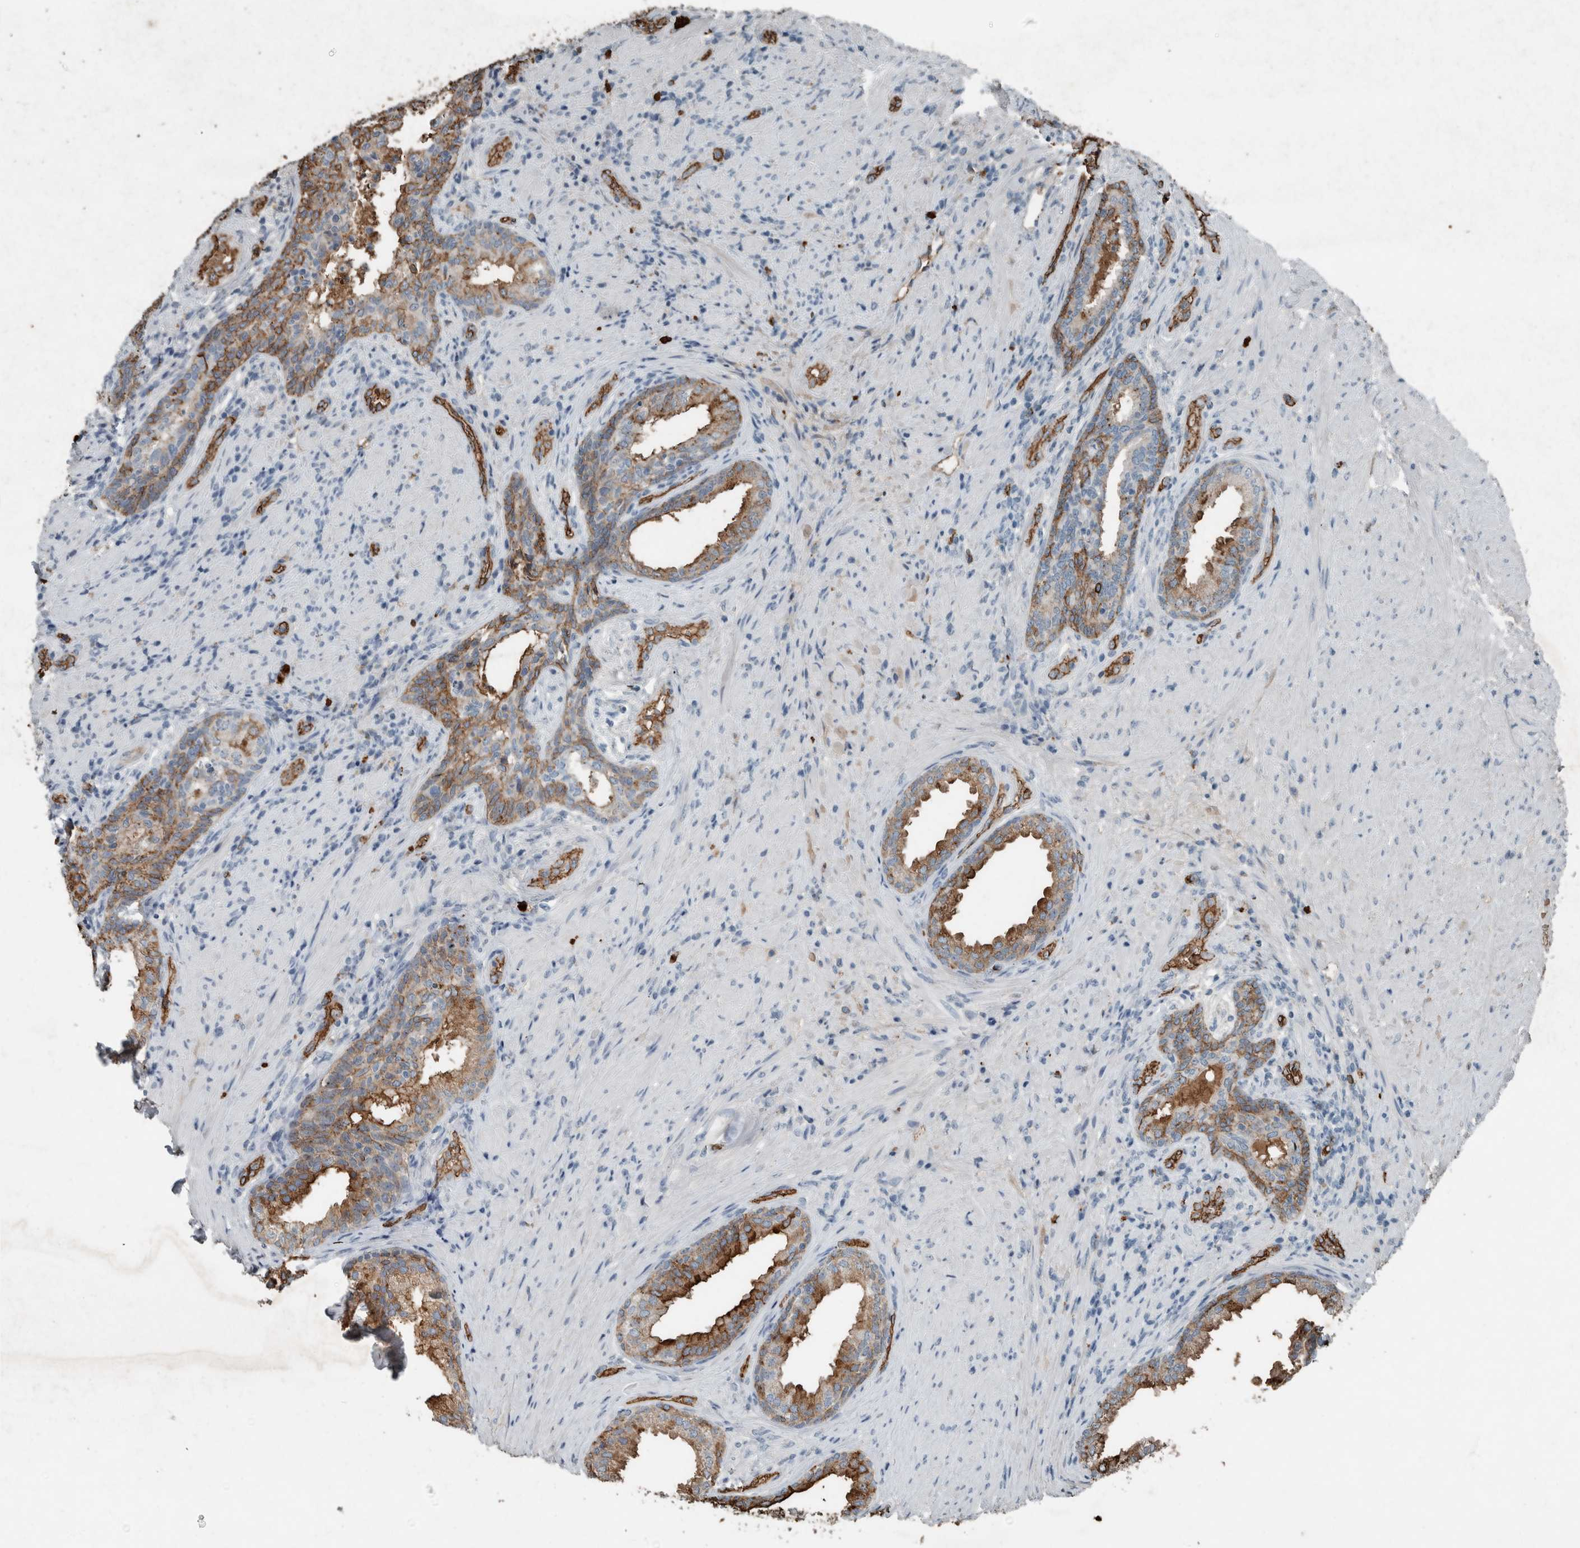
{"staining": {"intensity": "strong", "quantity": ">75%", "location": "cytoplasmic/membranous"}, "tissue": "prostate", "cell_type": "Glandular cells", "image_type": "normal", "snomed": [{"axis": "morphology", "description": "Normal tissue, NOS"}, {"axis": "topography", "description": "Prostate"}], "caption": "Immunohistochemical staining of unremarkable human prostate displays strong cytoplasmic/membranous protein positivity in about >75% of glandular cells.", "gene": "LBP", "patient": {"sex": "male", "age": 76}}